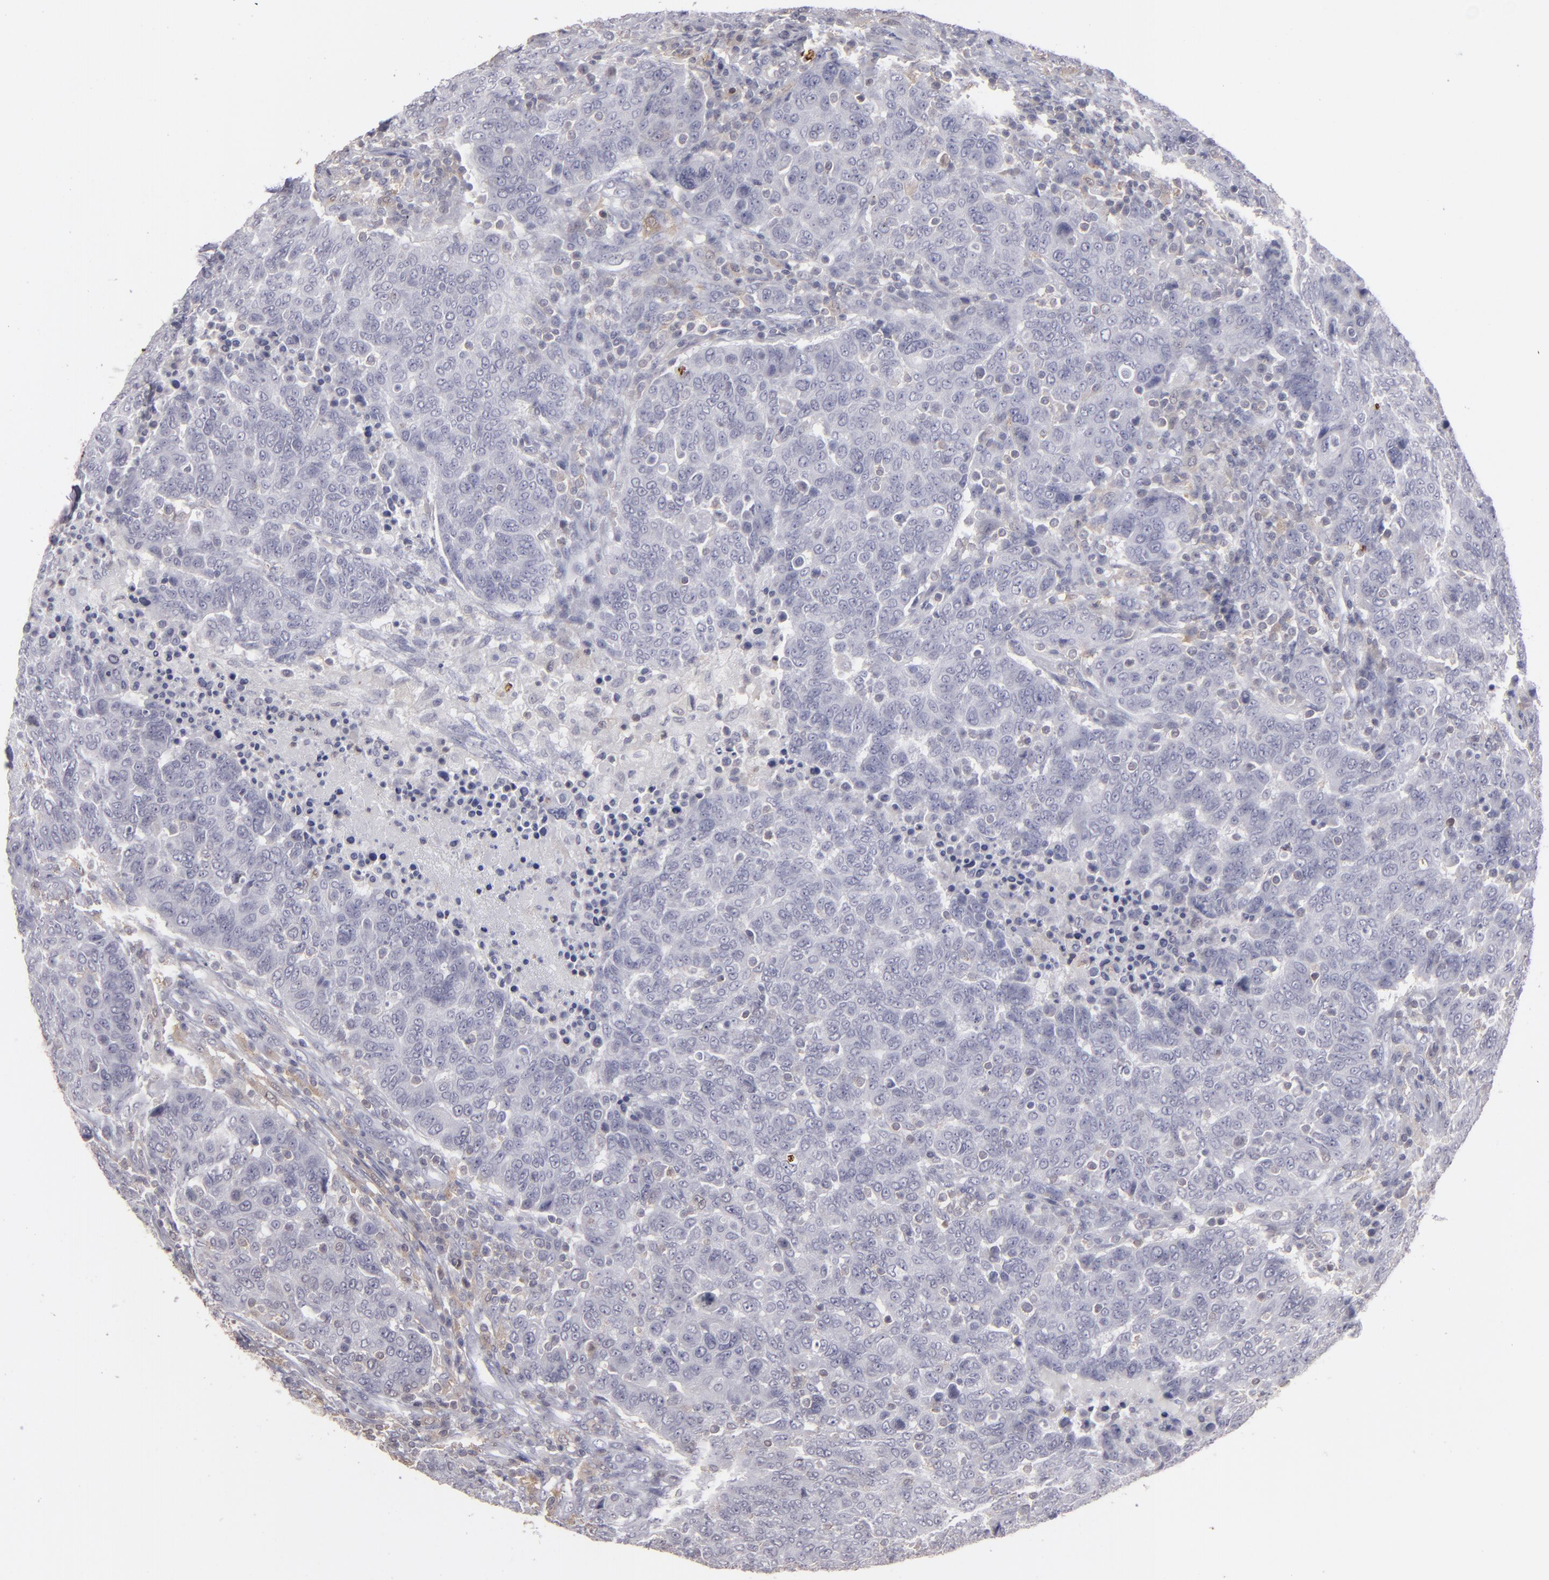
{"staining": {"intensity": "negative", "quantity": "none", "location": "none"}, "tissue": "breast cancer", "cell_type": "Tumor cells", "image_type": "cancer", "snomed": [{"axis": "morphology", "description": "Lobular carcinoma"}, {"axis": "topography", "description": "Breast"}], "caption": "Tumor cells show no significant positivity in breast cancer.", "gene": "SEMA3G", "patient": {"sex": "female", "age": 55}}